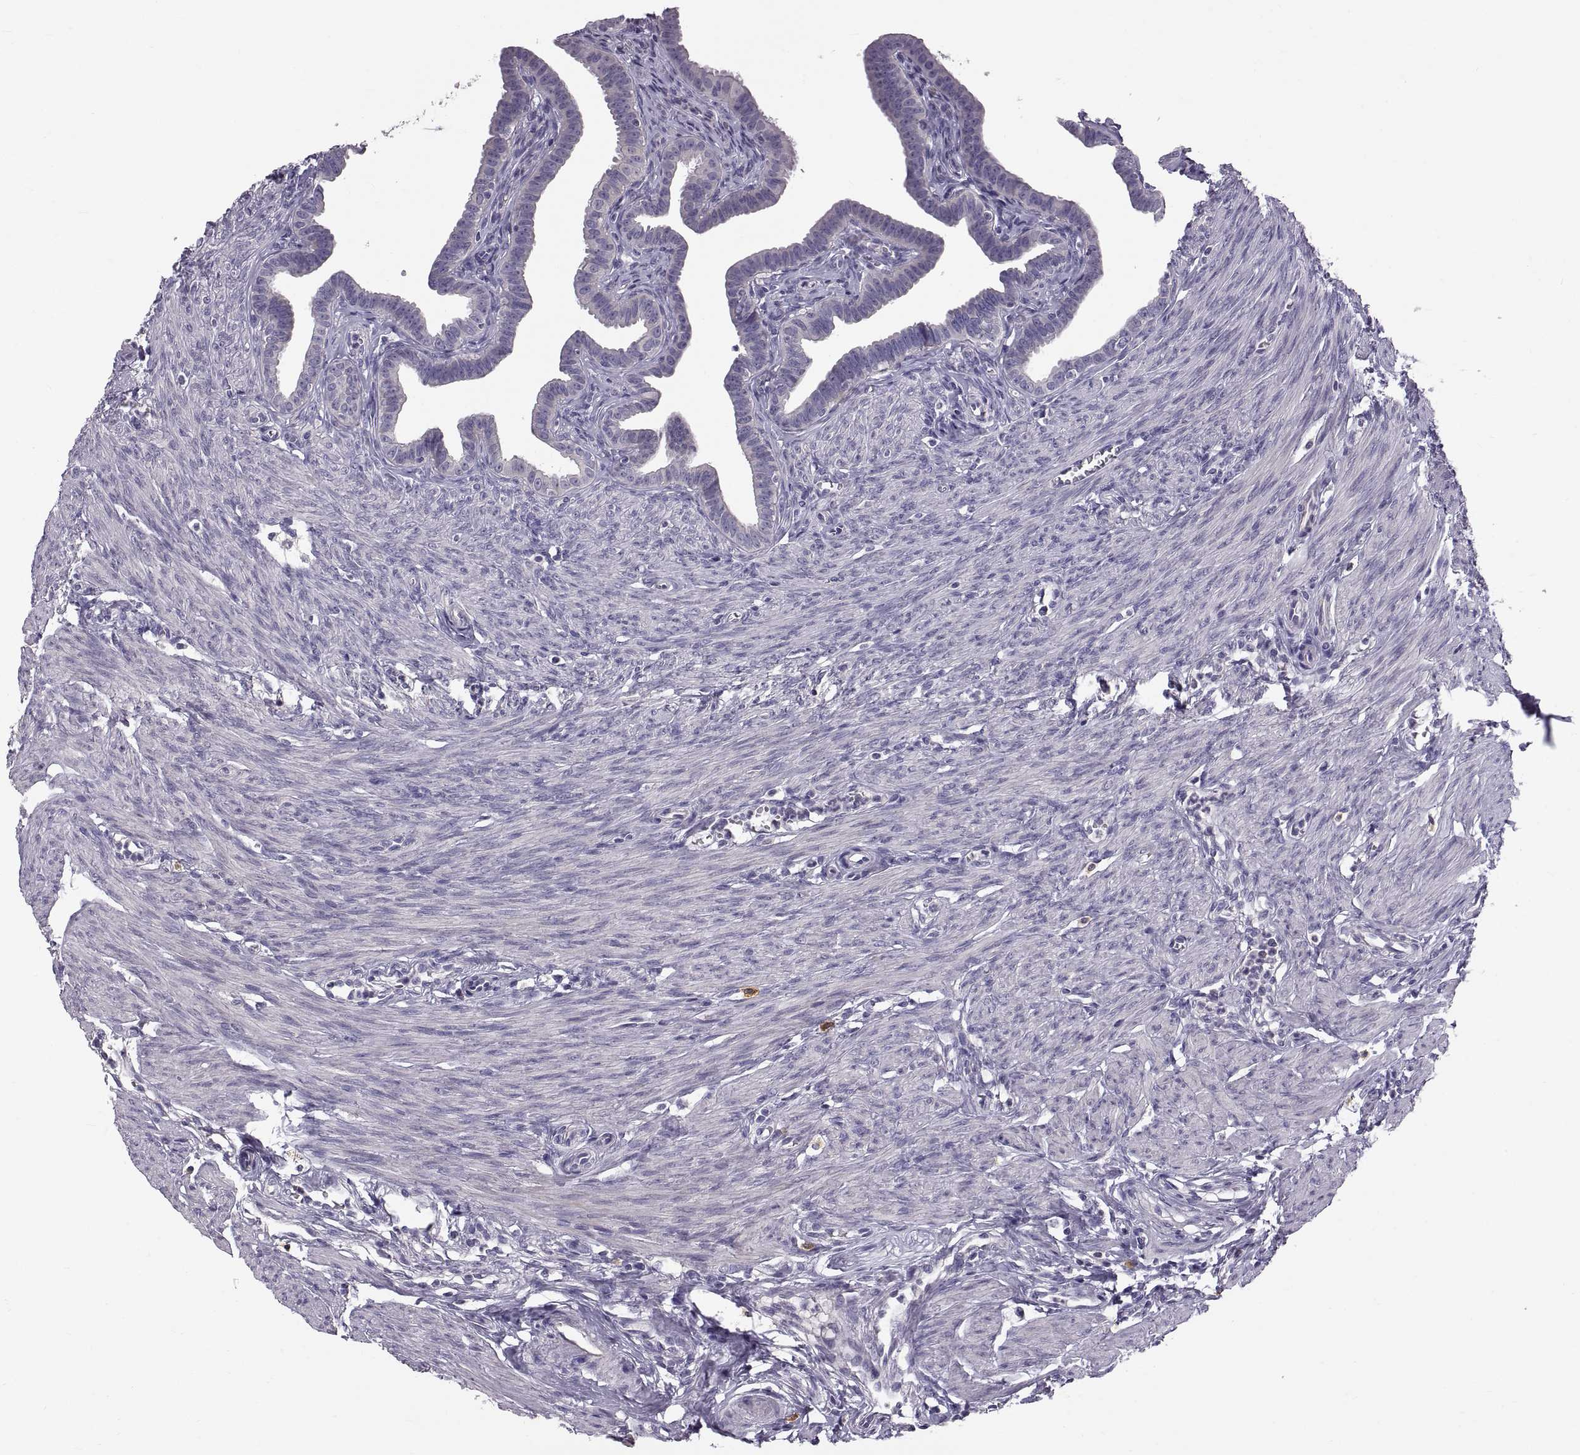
{"staining": {"intensity": "negative", "quantity": "none", "location": "none"}, "tissue": "fallopian tube", "cell_type": "Glandular cells", "image_type": "normal", "snomed": [{"axis": "morphology", "description": "Normal tissue, NOS"}, {"axis": "topography", "description": "Fallopian tube"}, {"axis": "topography", "description": "Ovary"}], "caption": "Fallopian tube was stained to show a protein in brown. There is no significant positivity in glandular cells. (DAB IHC with hematoxylin counter stain).", "gene": "WFDC8", "patient": {"sex": "female", "age": 33}}